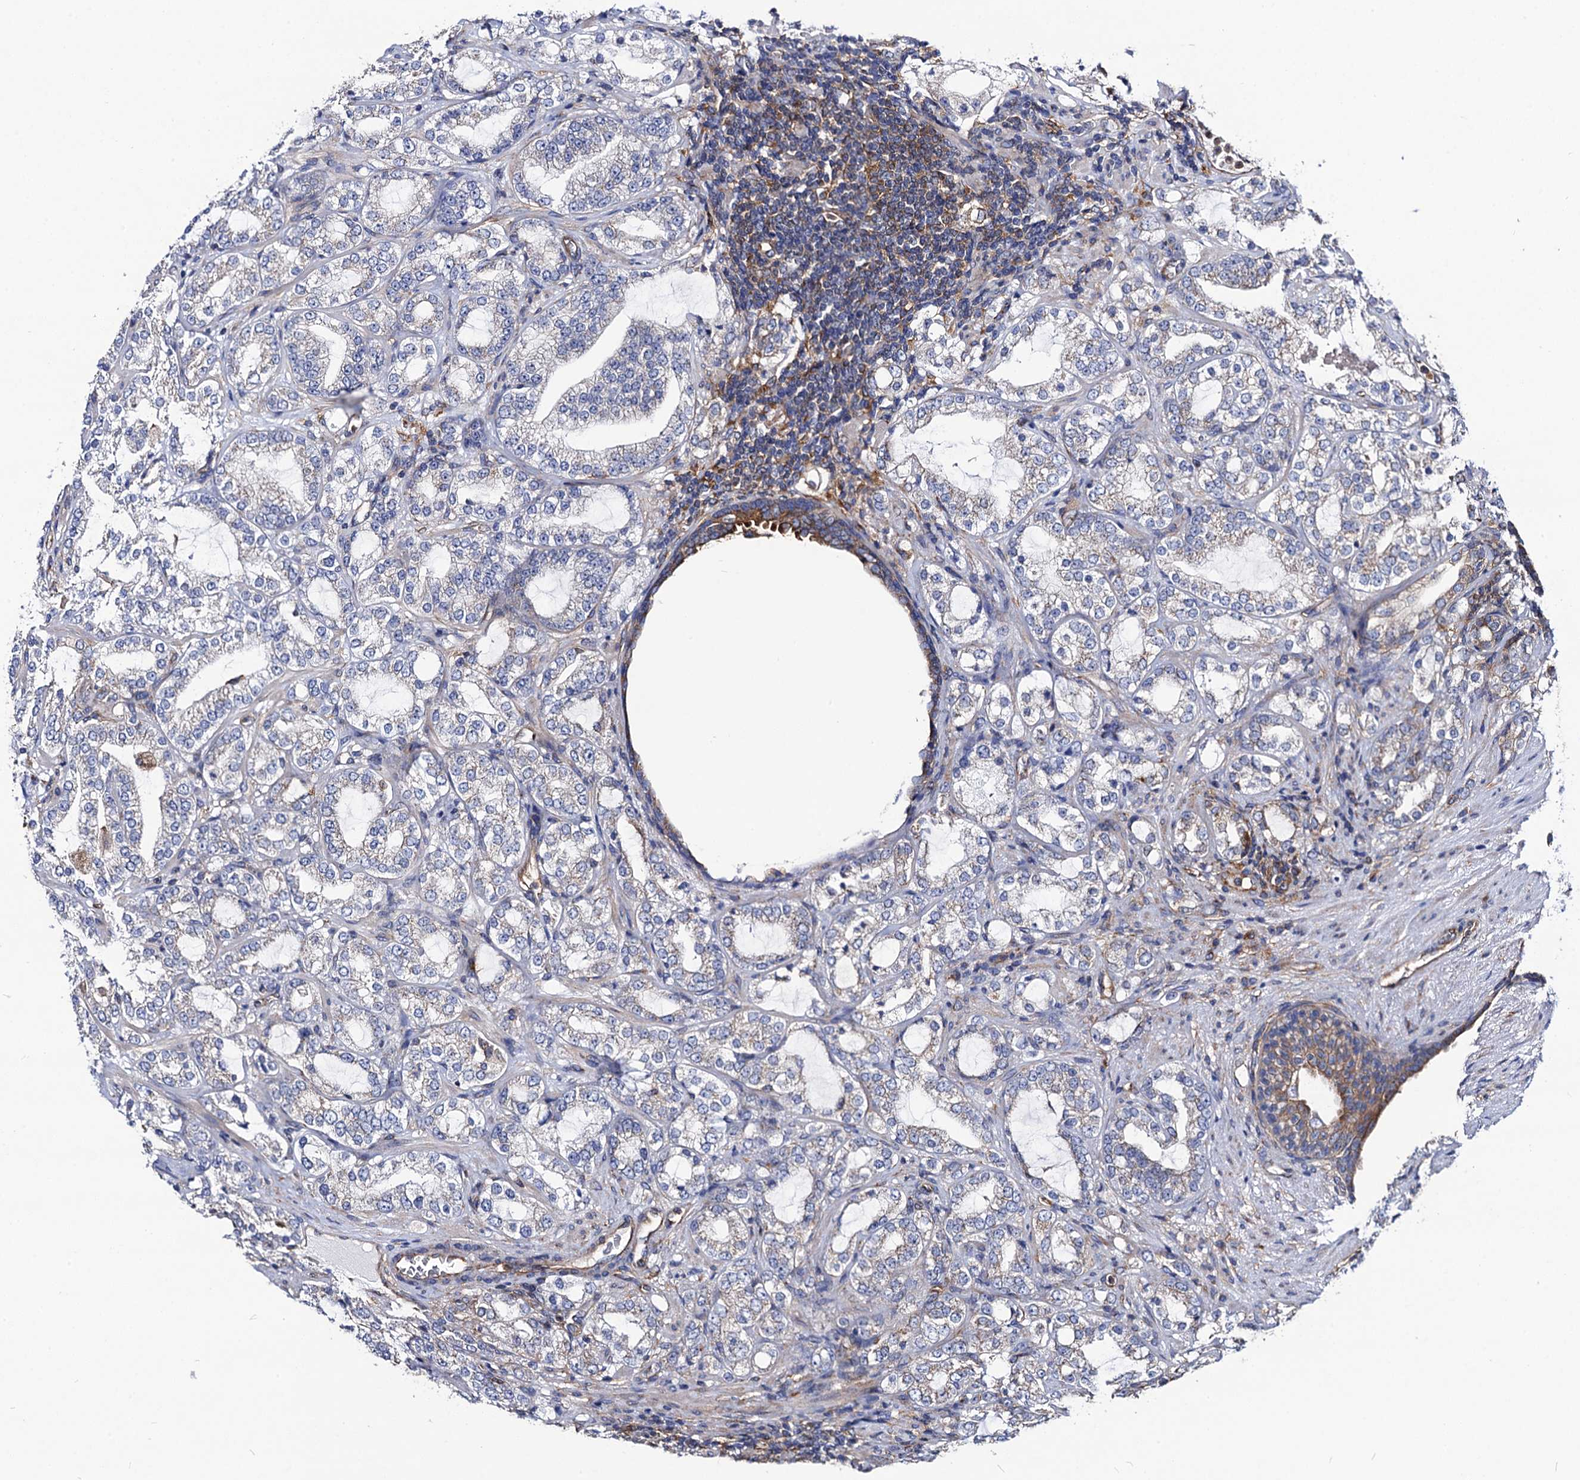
{"staining": {"intensity": "negative", "quantity": "none", "location": "none"}, "tissue": "prostate cancer", "cell_type": "Tumor cells", "image_type": "cancer", "snomed": [{"axis": "morphology", "description": "Adenocarcinoma, High grade"}, {"axis": "topography", "description": "Prostate"}], "caption": "Human adenocarcinoma (high-grade) (prostate) stained for a protein using immunohistochemistry (IHC) demonstrates no positivity in tumor cells.", "gene": "DYDC1", "patient": {"sex": "male", "age": 64}}